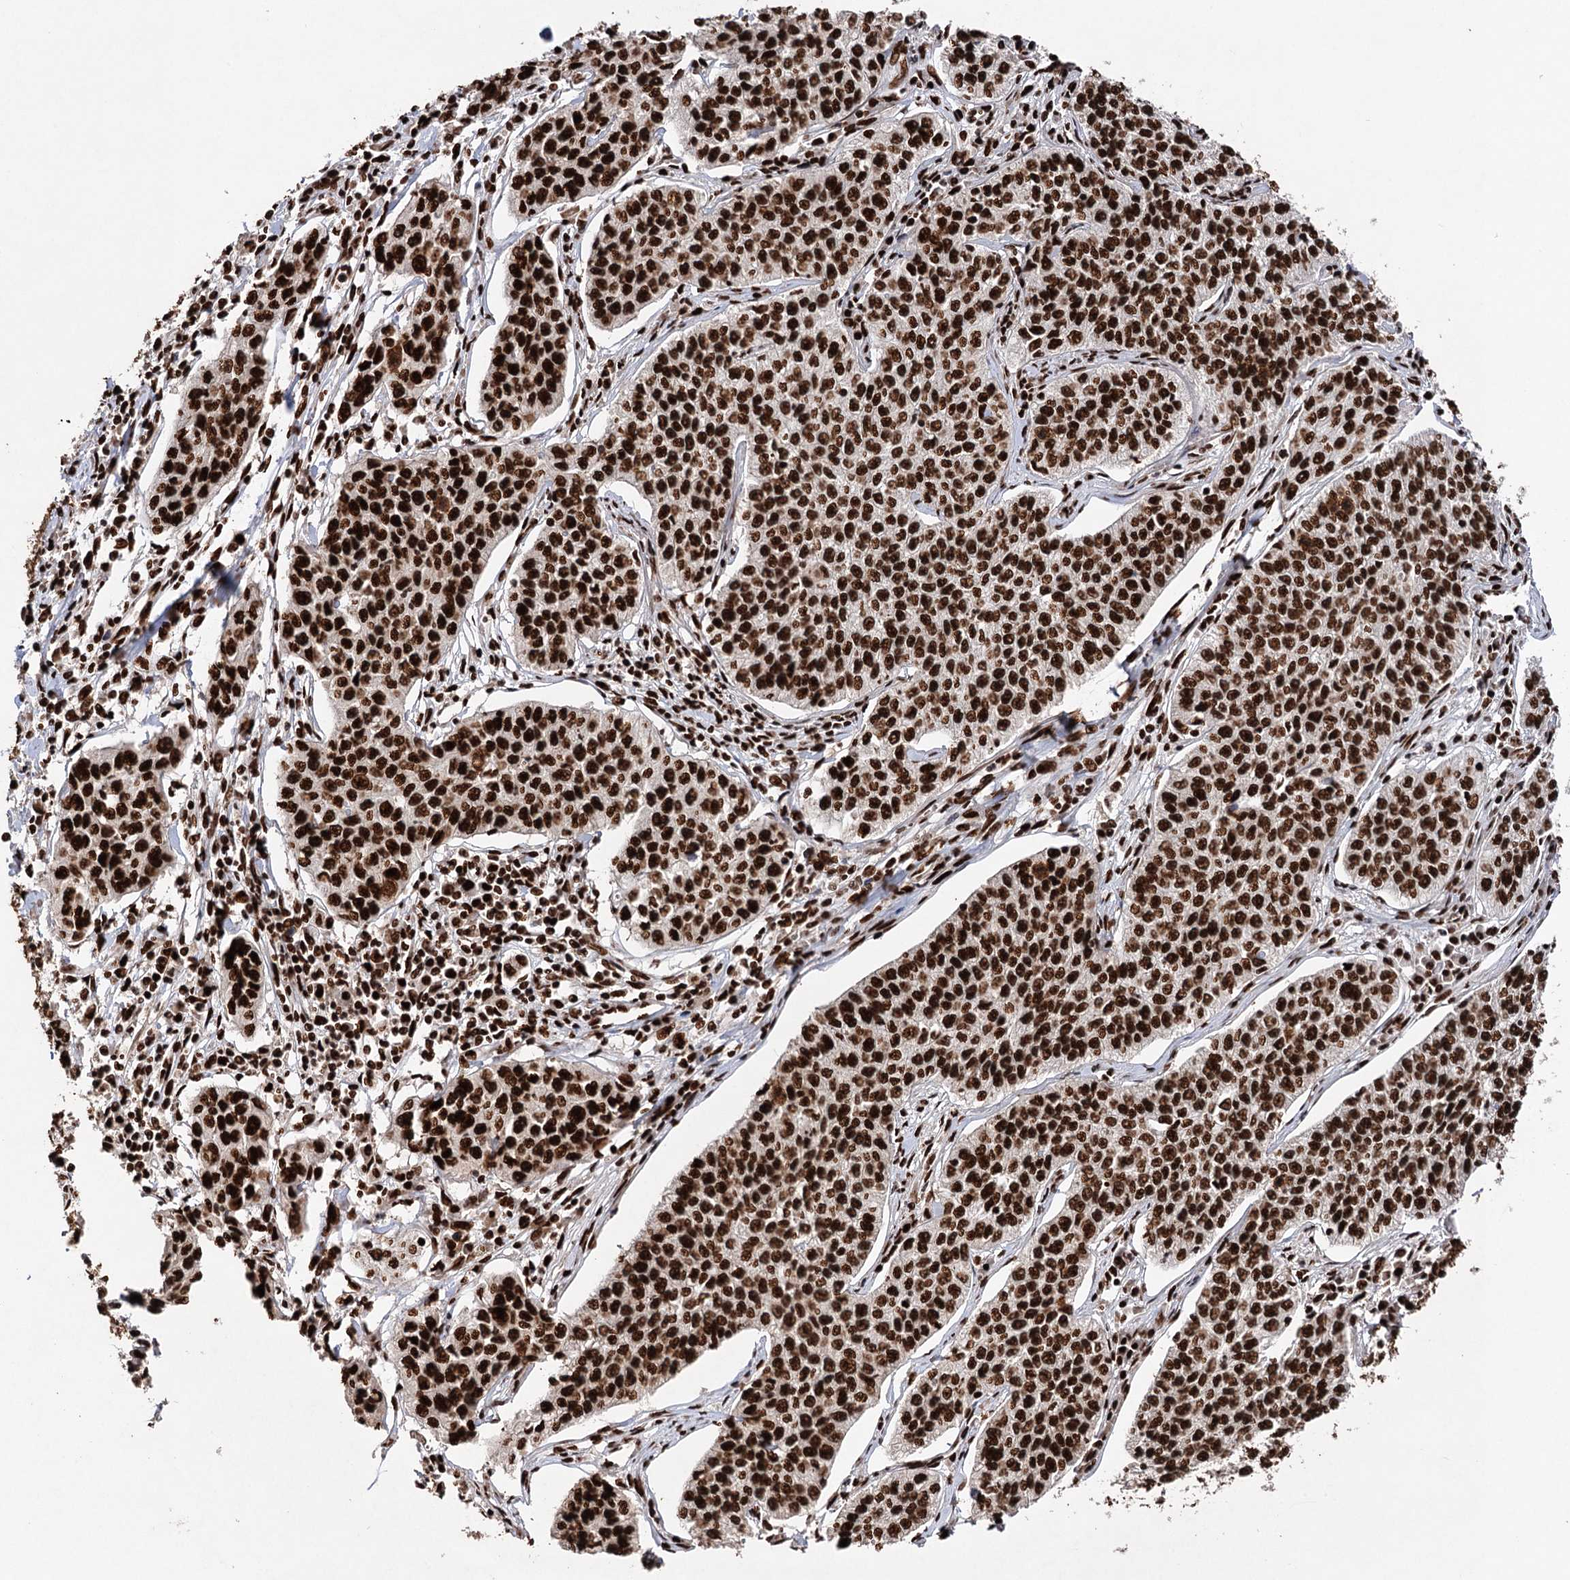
{"staining": {"intensity": "strong", "quantity": ">75%", "location": "nuclear"}, "tissue": "cervical cancer", "cell_type": "Tumor cells", "image_type": "cancer", "snomed": [{"axis": "morphology", "description": "Squamous cell carcinoma, NOS"}, {"axis": "topography", "description": "Cervix"}], "caption": "A brown stain labels strong nuclear expression of a protein in cervical squamous cell carcinoma tumor cells. Ihc stains the protein in brown and the nuclei are stained blue.", "gene": "MATR3", "patient": {"sex": "female", "age": 35}}